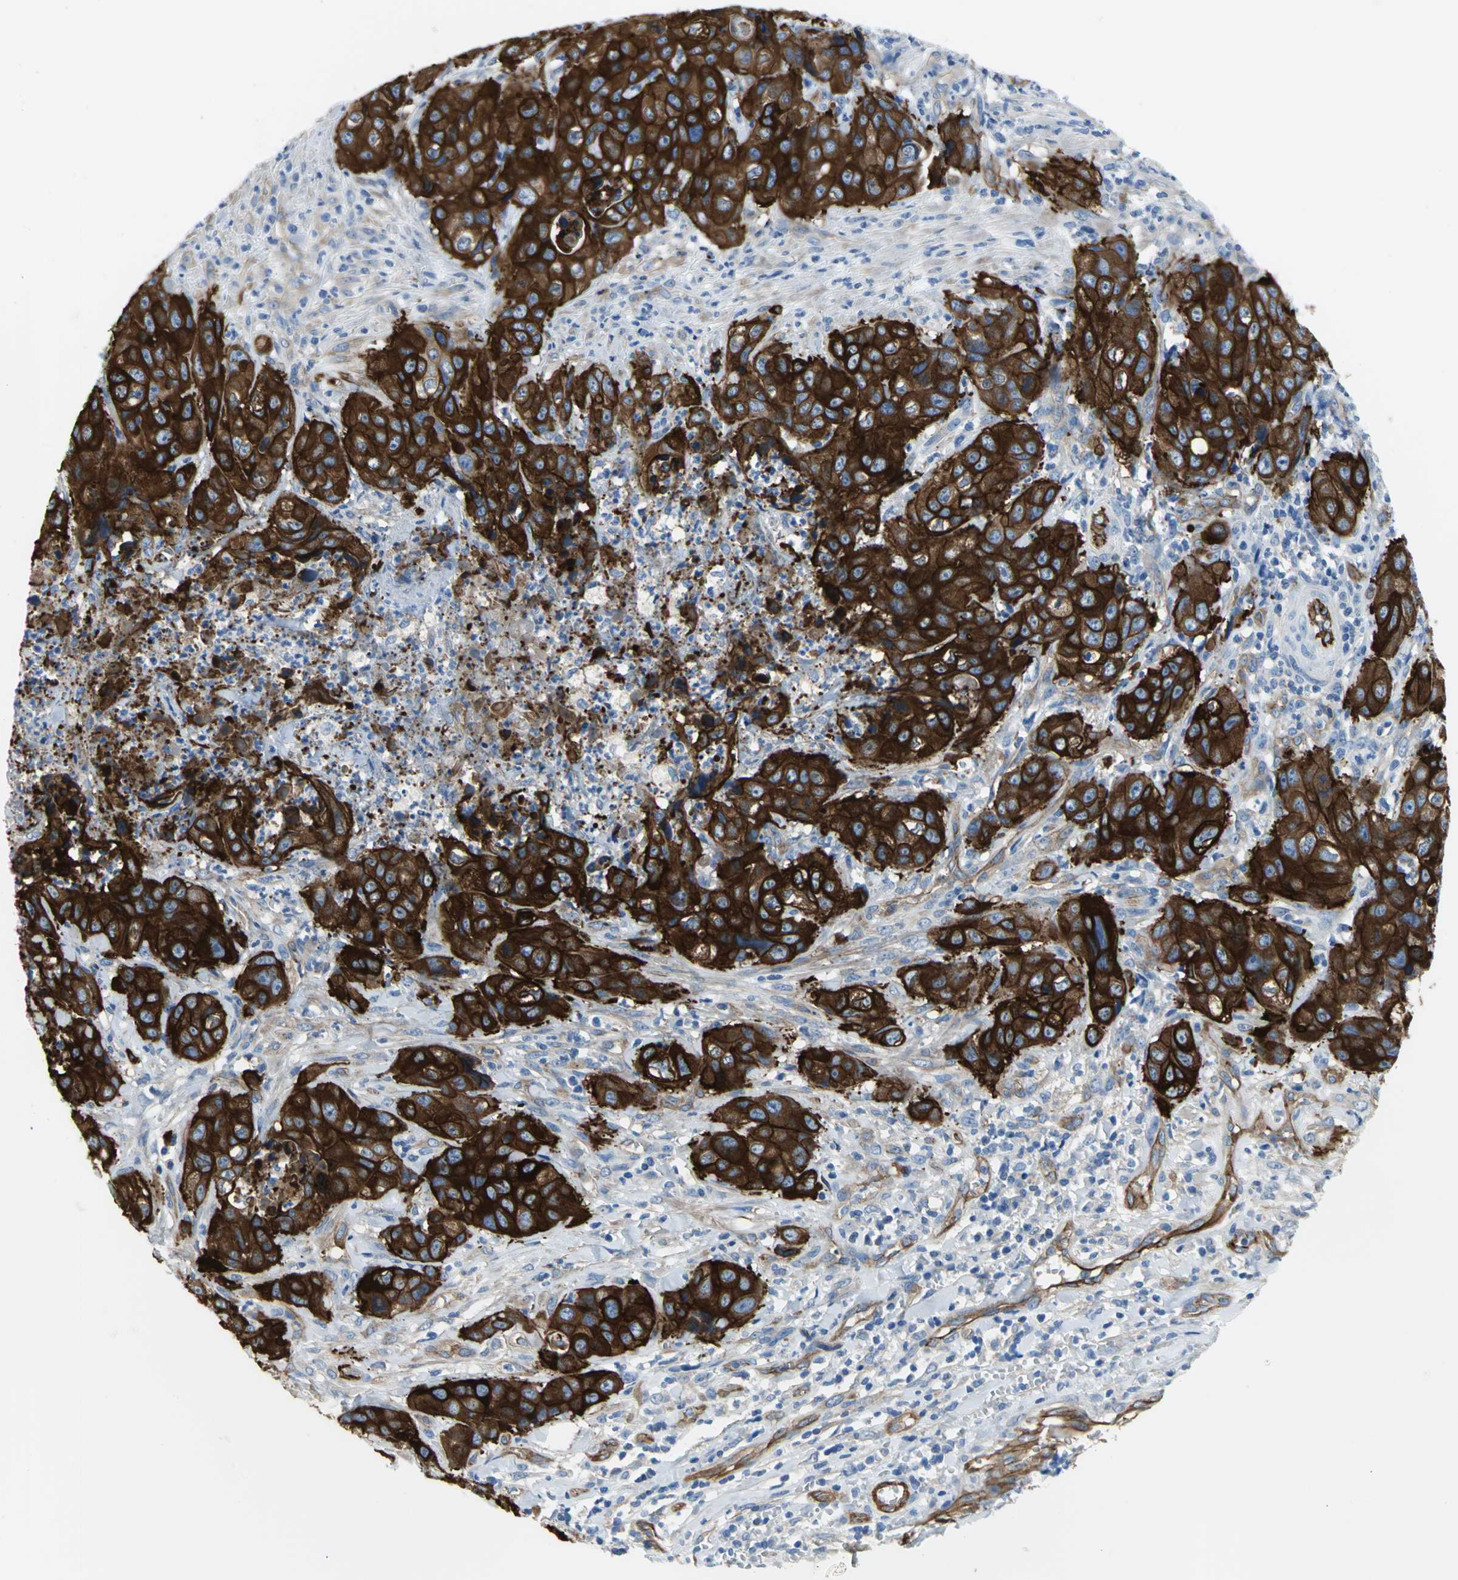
{"staining": {"intensity": "strong", "quantity": ">75%", "location": "cytoplasmic/membranous"}, "tissue": "liver cancer", "cell_type": "Tumor cells", "image_type": "cancer", "snomed": [{"axis": "morphology", "description": "Cholangiocarcinoma"}, {"axis": "topography", "description": "Liver"}], "caption": "This is a micrograph of IHC staining of cholangiocarcinoma (liver), which shows strong staining in the cytoplasmic/membranous of tumor cells.", "gene": "FLNB", "patient": {"sex": "female", "age": 61}}